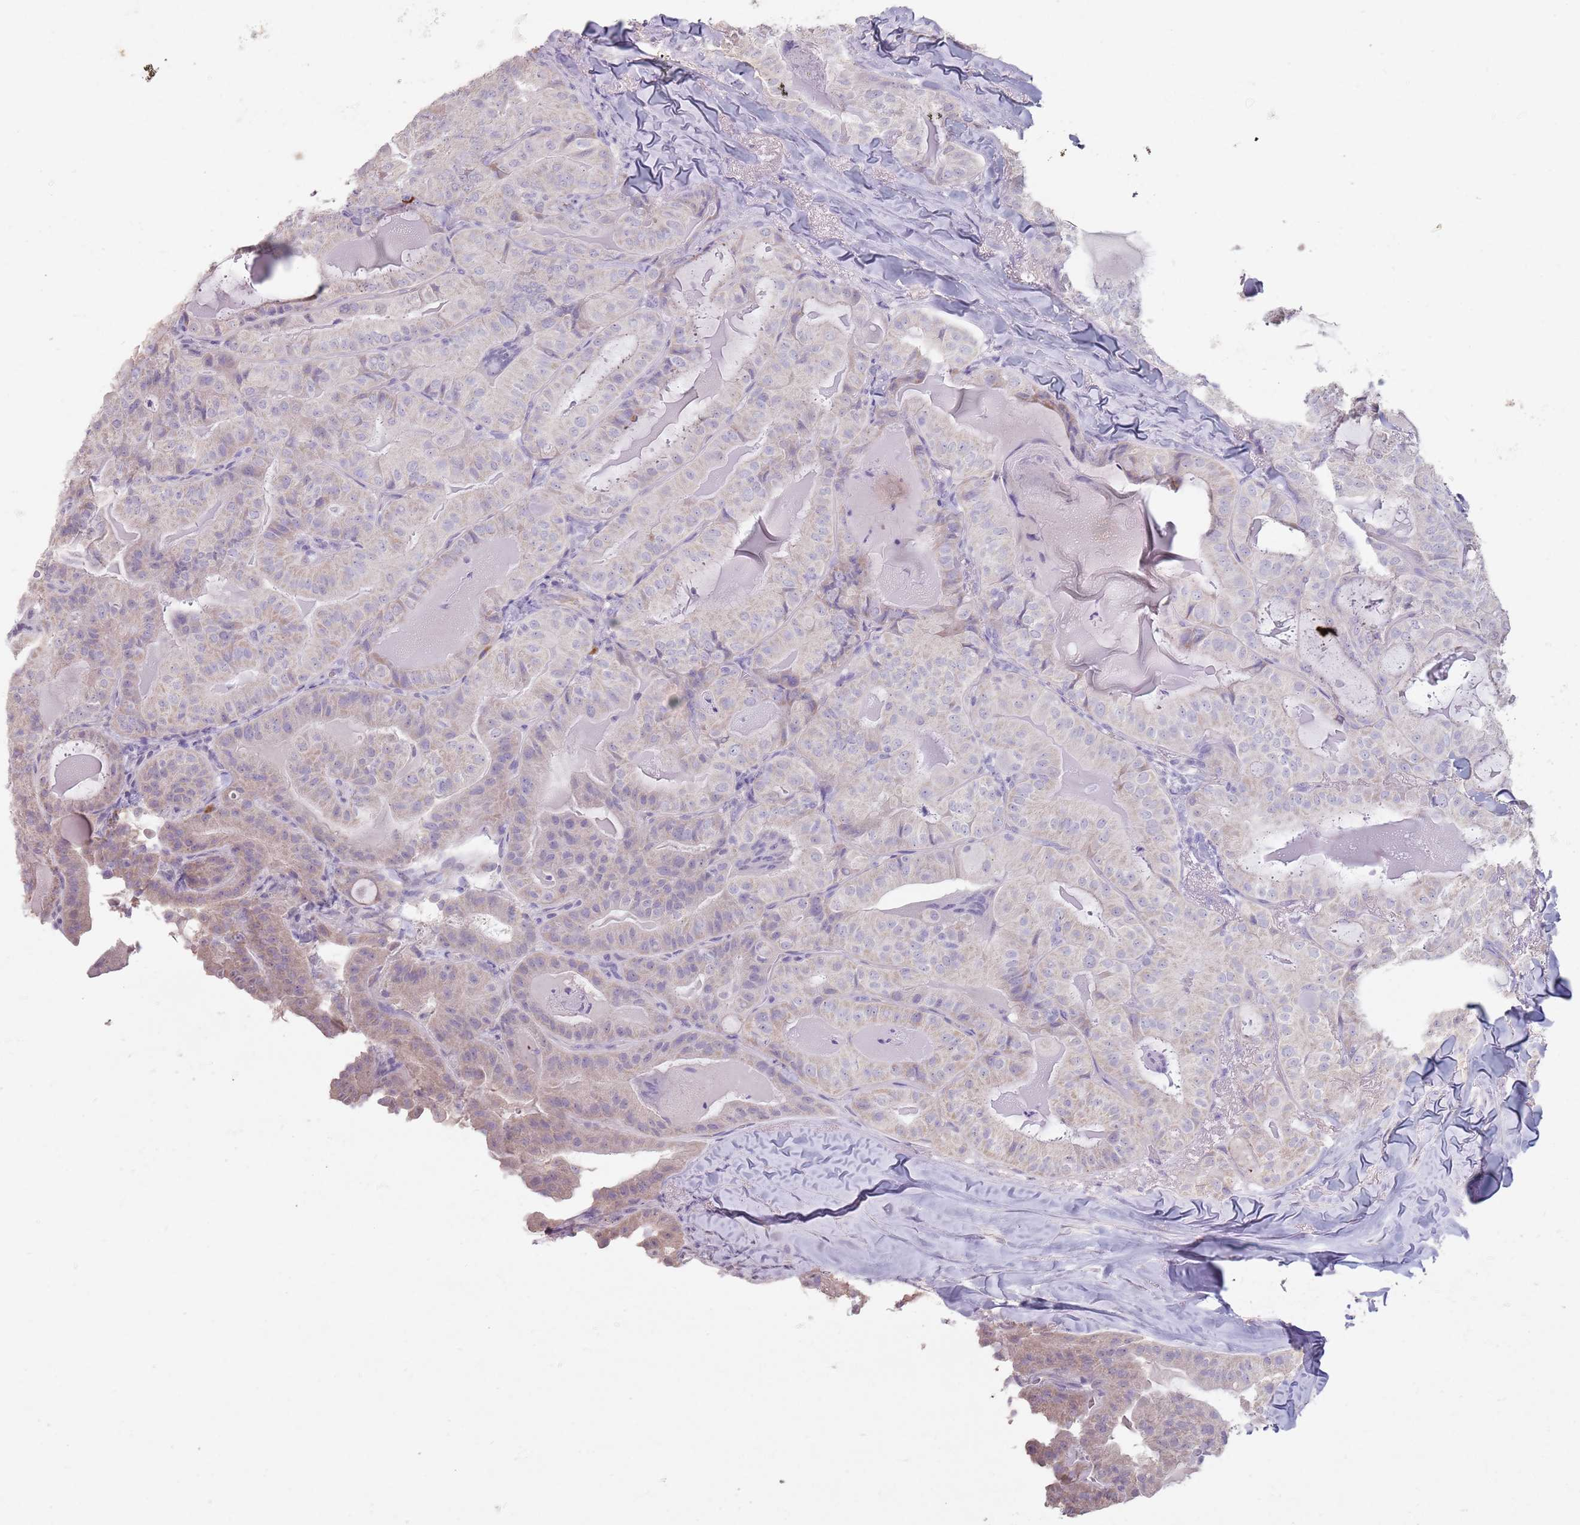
{"staining": {"intensity": "weak", "quantity": "<25%", "location": "cytoplasmic/membranous"}, "tissue": "thyroid cancer", "cell_type": "Tumor cells", "image_type": "cancer", "snomed": [{"axis": "morphology", "description": "Papillary adenocarcinoma, NOS"}, {"axis": "topography", "description": "Thyroid gland"}], "caption": "Thyroid papillary adenocarcinoma was stained to show a protein in brown. There is no significant staining in tumor cells.", "gene": "STYK1", "patient": {"sex": "female", "age": 68}}